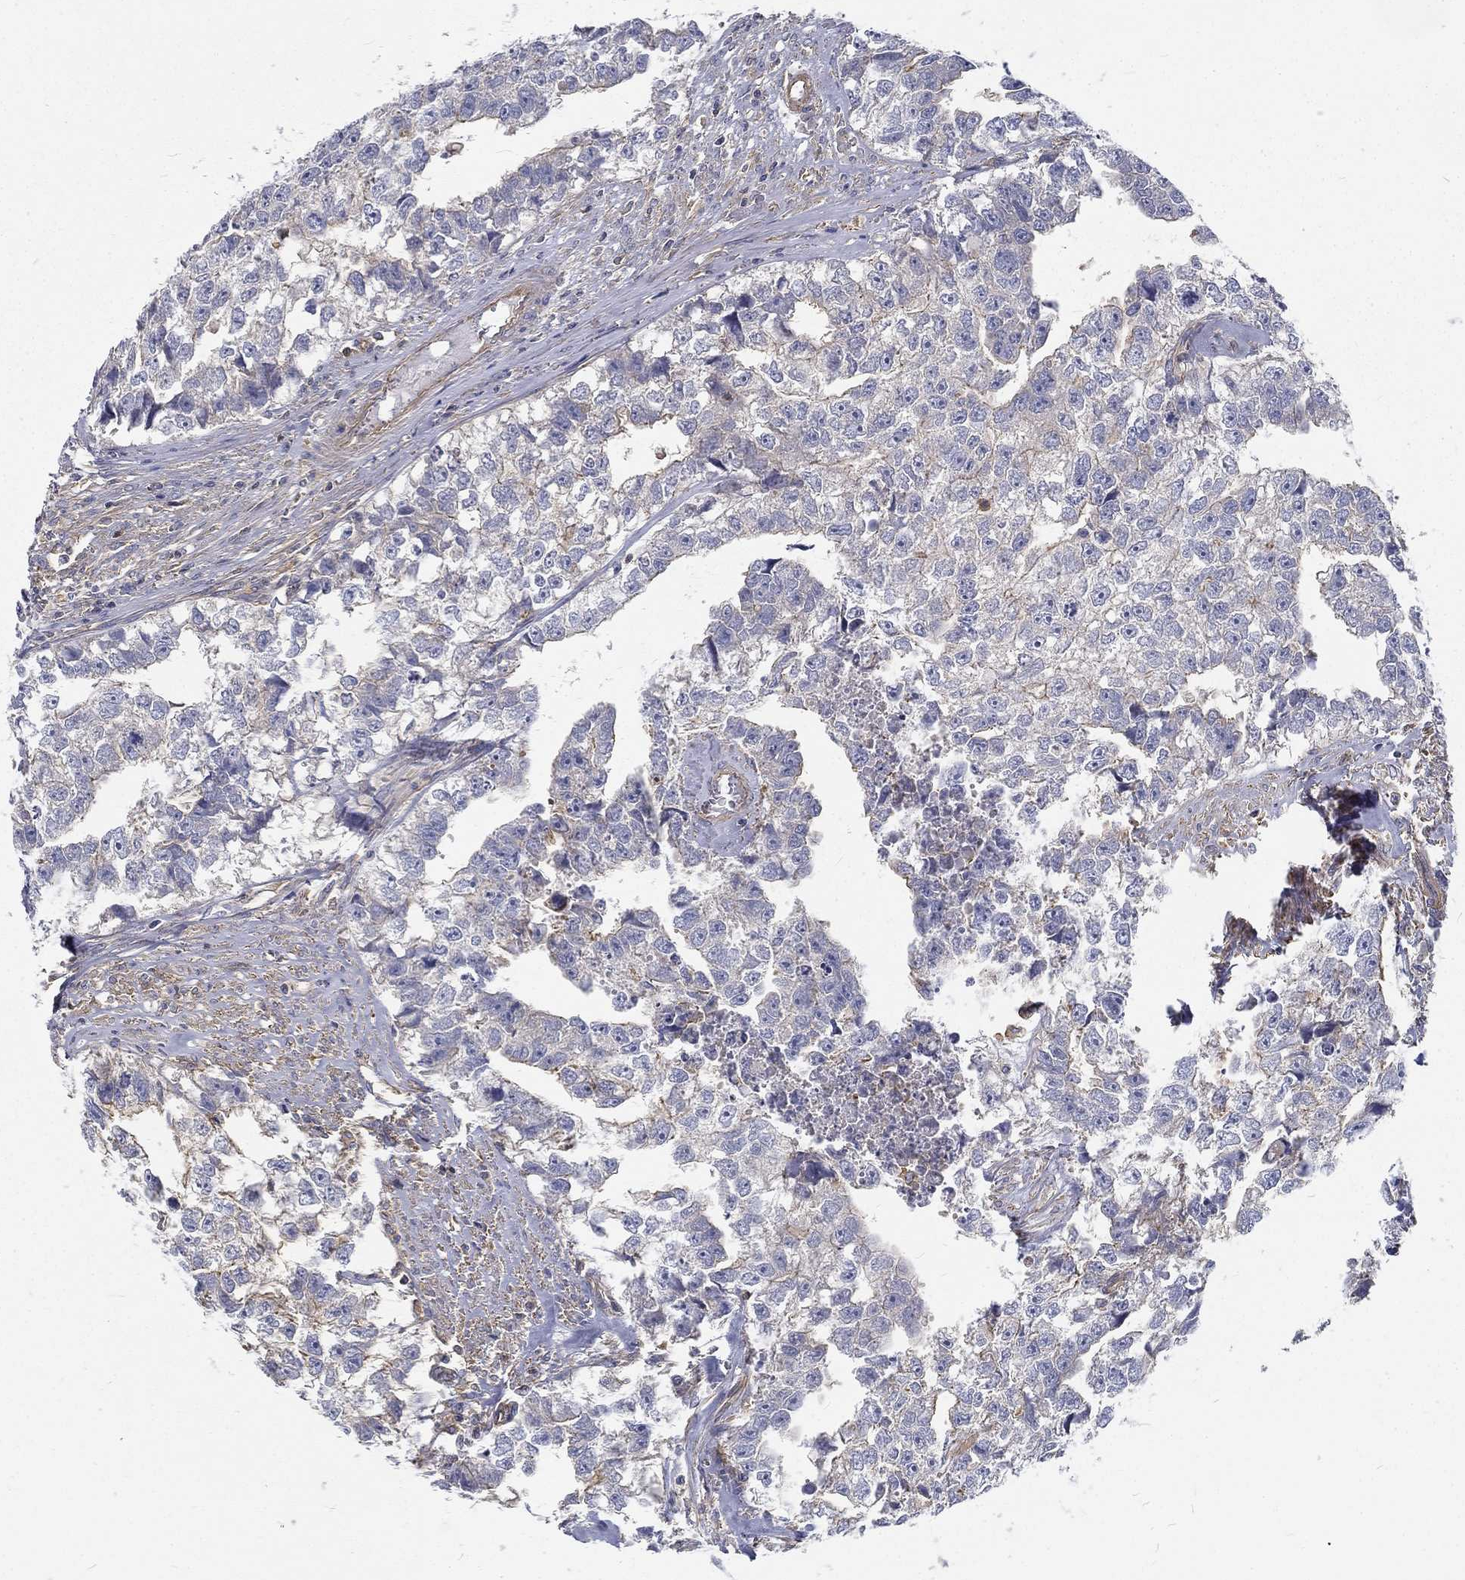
{"staining": {"intensity": "weak", "quantity": "<25%", "location": "cytoplasmic/membranous"}, "tissue": "testis cancer", "cell_type": "Tumor cells", "image_type": "cancer", "snomed": [{"axis": "morphology", "description": "Carcinoma, Embryonal, NOS"}, {"axis": "morphology", "description": "Teratoma, malignant, NOS"}, {"axis": "topography", "description": "Testis"}], "caption": "Human testis embryonal carcinoma stained for a protein using immunohistochemistry (IHC) displays no staining in tumor cells.", "gene": "MTMR11", "patient": {"sex": "male", "age": 44}}